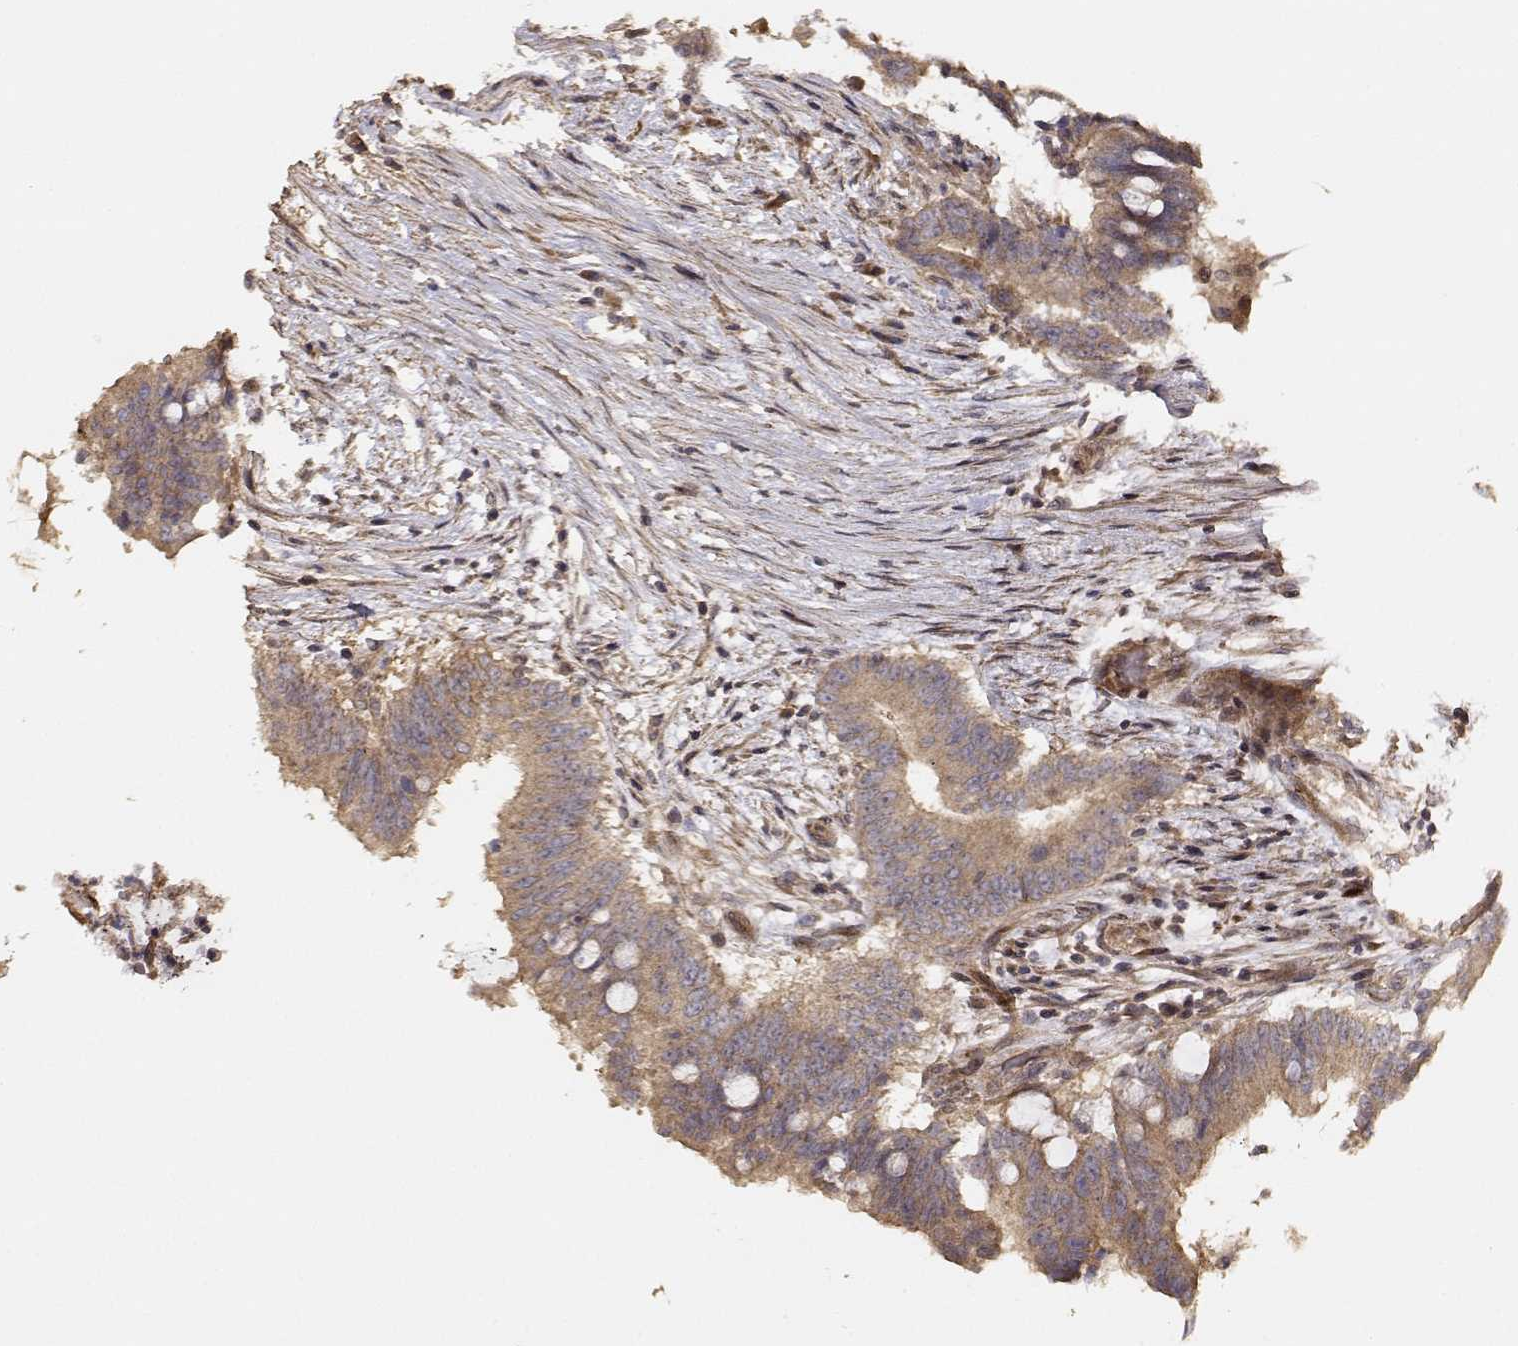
{"staining": {"intensity": "weak", "quantity": ">75%", "location": "cytoplasmic/membranous"}, "tissue": "colorectal cancer", "cell_type": "Tumor cells", "image_type": "cancer", "snomed": [{"axis": "morphology", "description": "Adenocarcinoma, NOS"}, {"axis": "topography", "description": "Colon"}], "caption": "Weak cytoplasmic/membranous positivity is seen in approximately >75% of tumor cells in adenocarcinoma (colorectal).", "gene": "PICK1", "patient": {"sex": "female", "age": 43}}